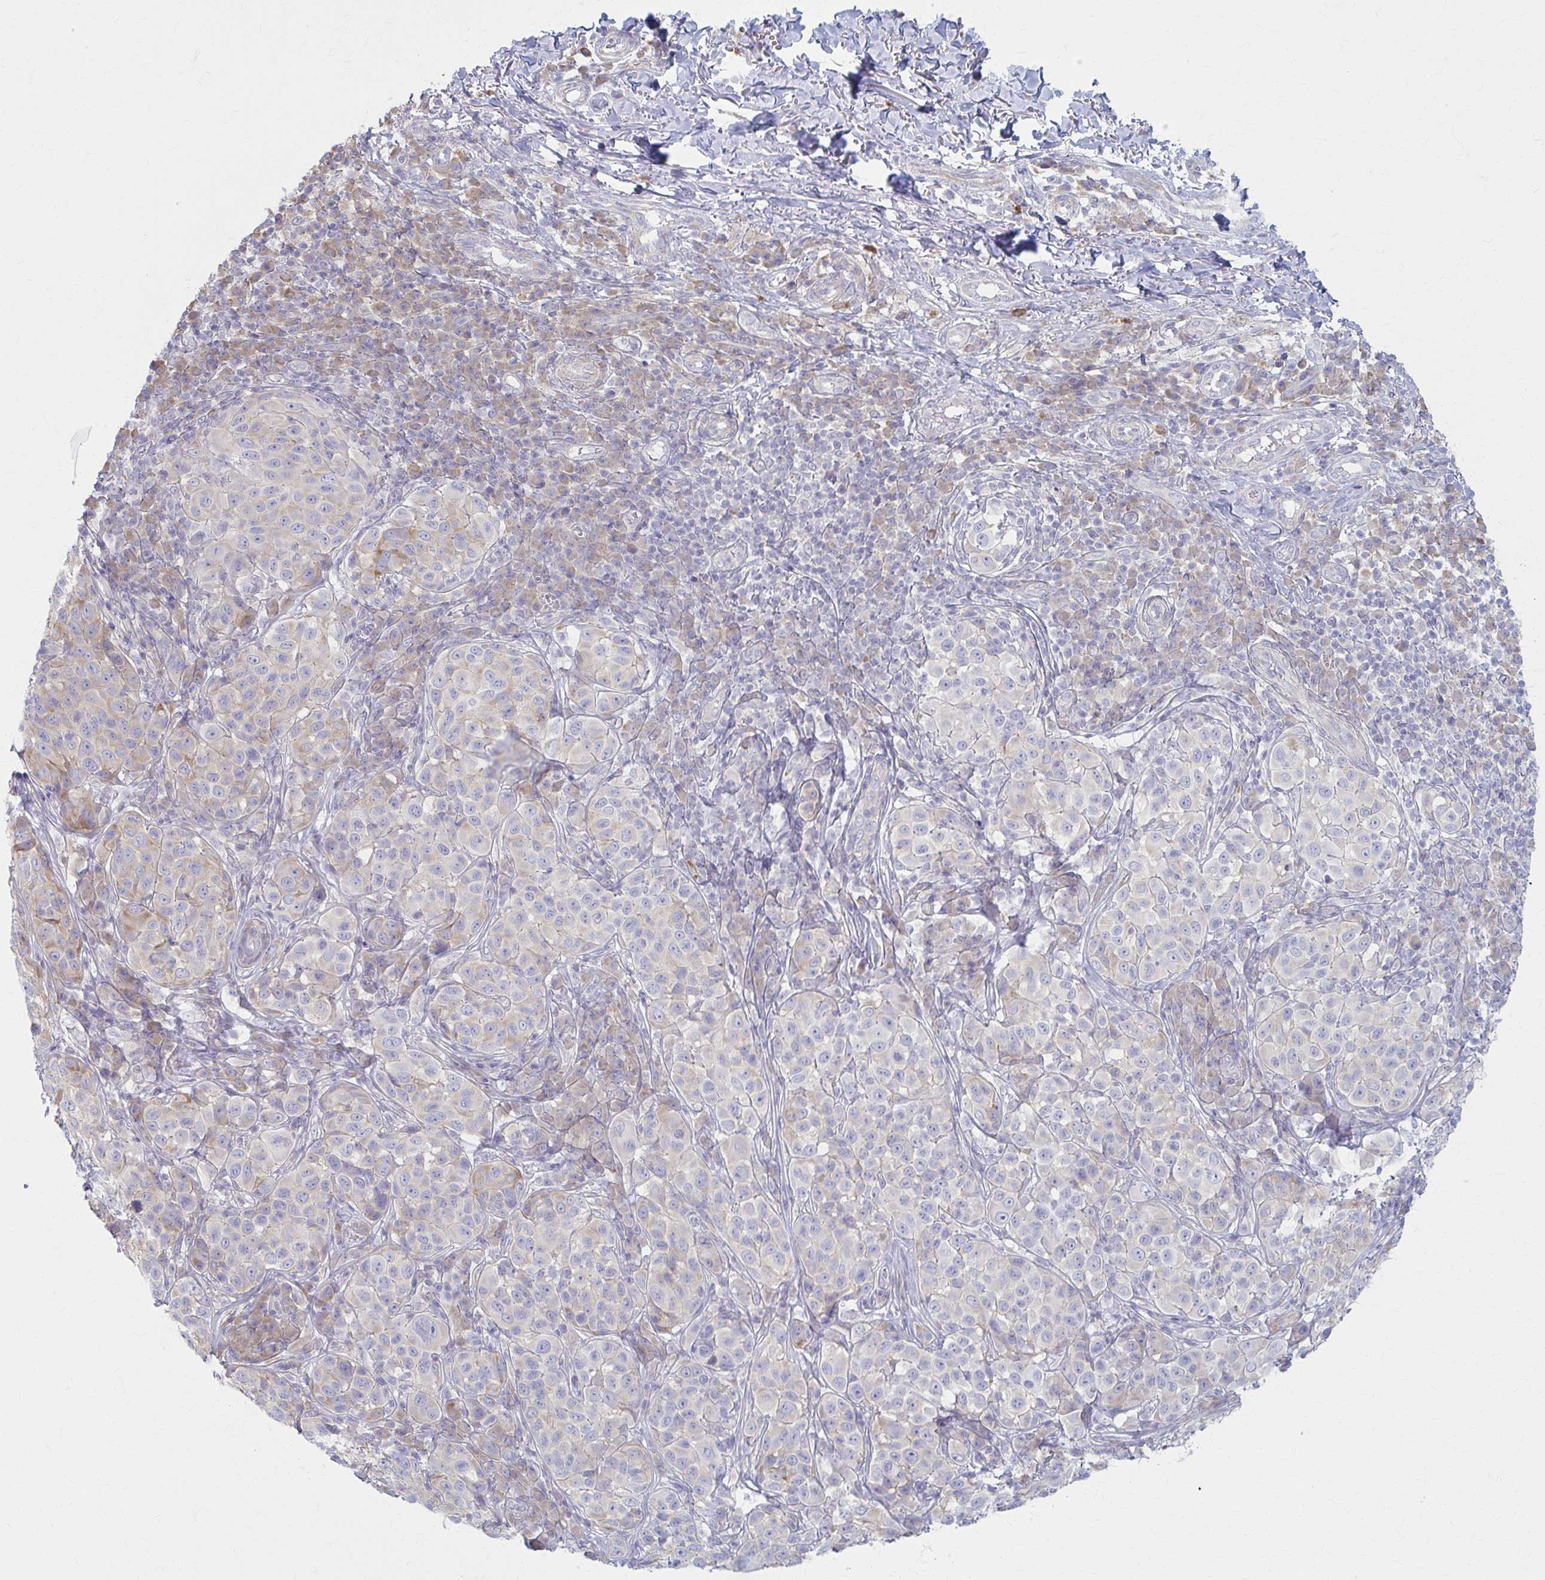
{"staining": {"intensity": "weak", "quantity": "<25%", "location": "cytoplasmic/membranous"}, "tissue": "melanoma", "cell_type": "Tumor cells", "image_type": "cancer", "snomed": [{"axis": "morphology", "description": "Malignant melanoma, NOS"}, {"axis": "topography", "description": "Skin"}], "caption": "Malignant melanoma was stained to show a protein in brown. There is no significant staining in tumor cells. The staining is performed using DAB brown chromogen with nuclei counter-stained in using hematoxylin.", "gene": "PRKRA", "patient": {"sex": "male", "age": 38}}